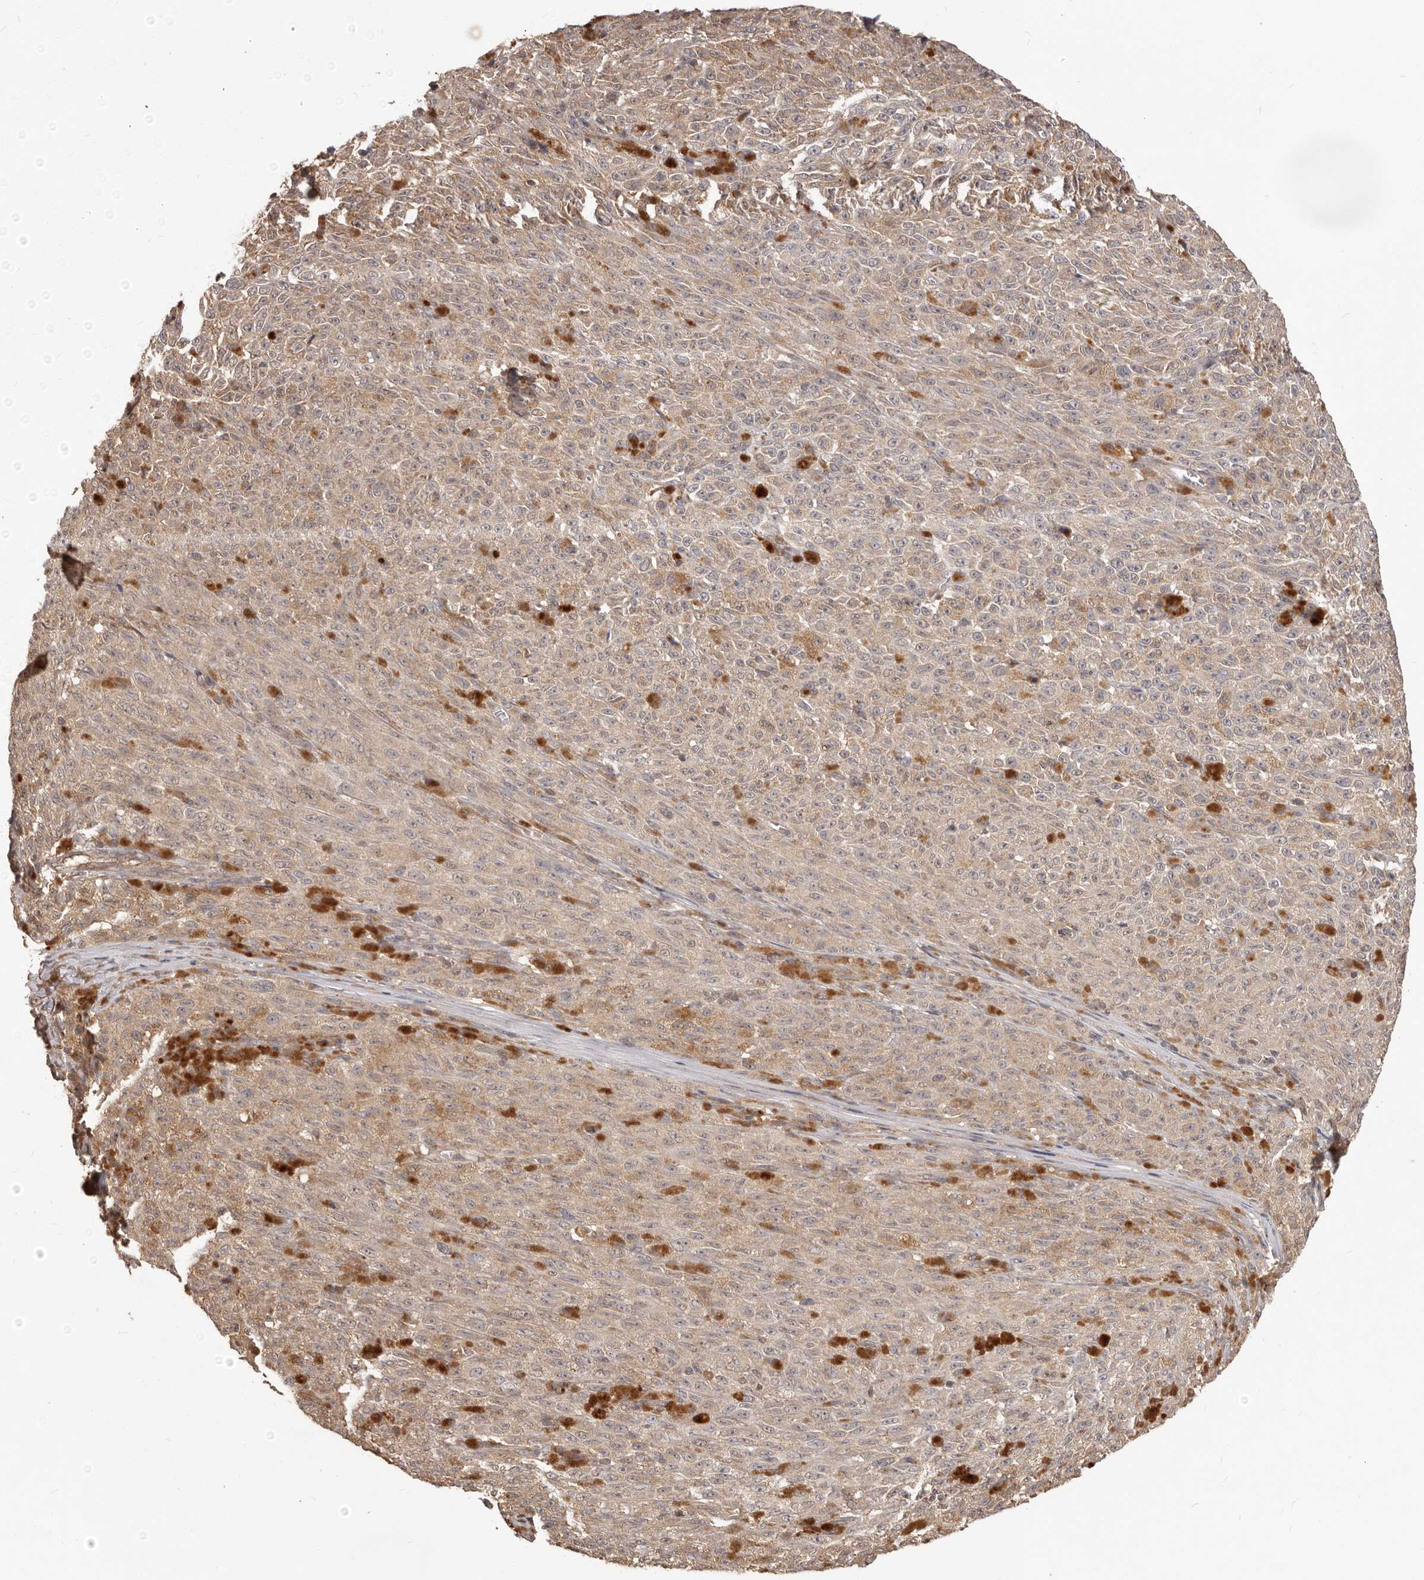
{"staining": {"intensity": "weak", "quantity": ">75%", "location": "cytoplasmic/membranous"}, "tissue": "melanoma", "cell_type": "Tumor cells", "image_type": "cancer", "snomed": [{"axis": "morphology", "description": "Malignant melanoma, NOS"}, {"axis": "topography", "description": "Skin"}], "caption": "Approximately >75% of tumor cells in human melanoma exhibit weak cytoplasmic/membranous protein expression as visualized by brown immunohistochemical staining.", "gene": "MTO1", "patient": {"sex": "female", "age": 82}}